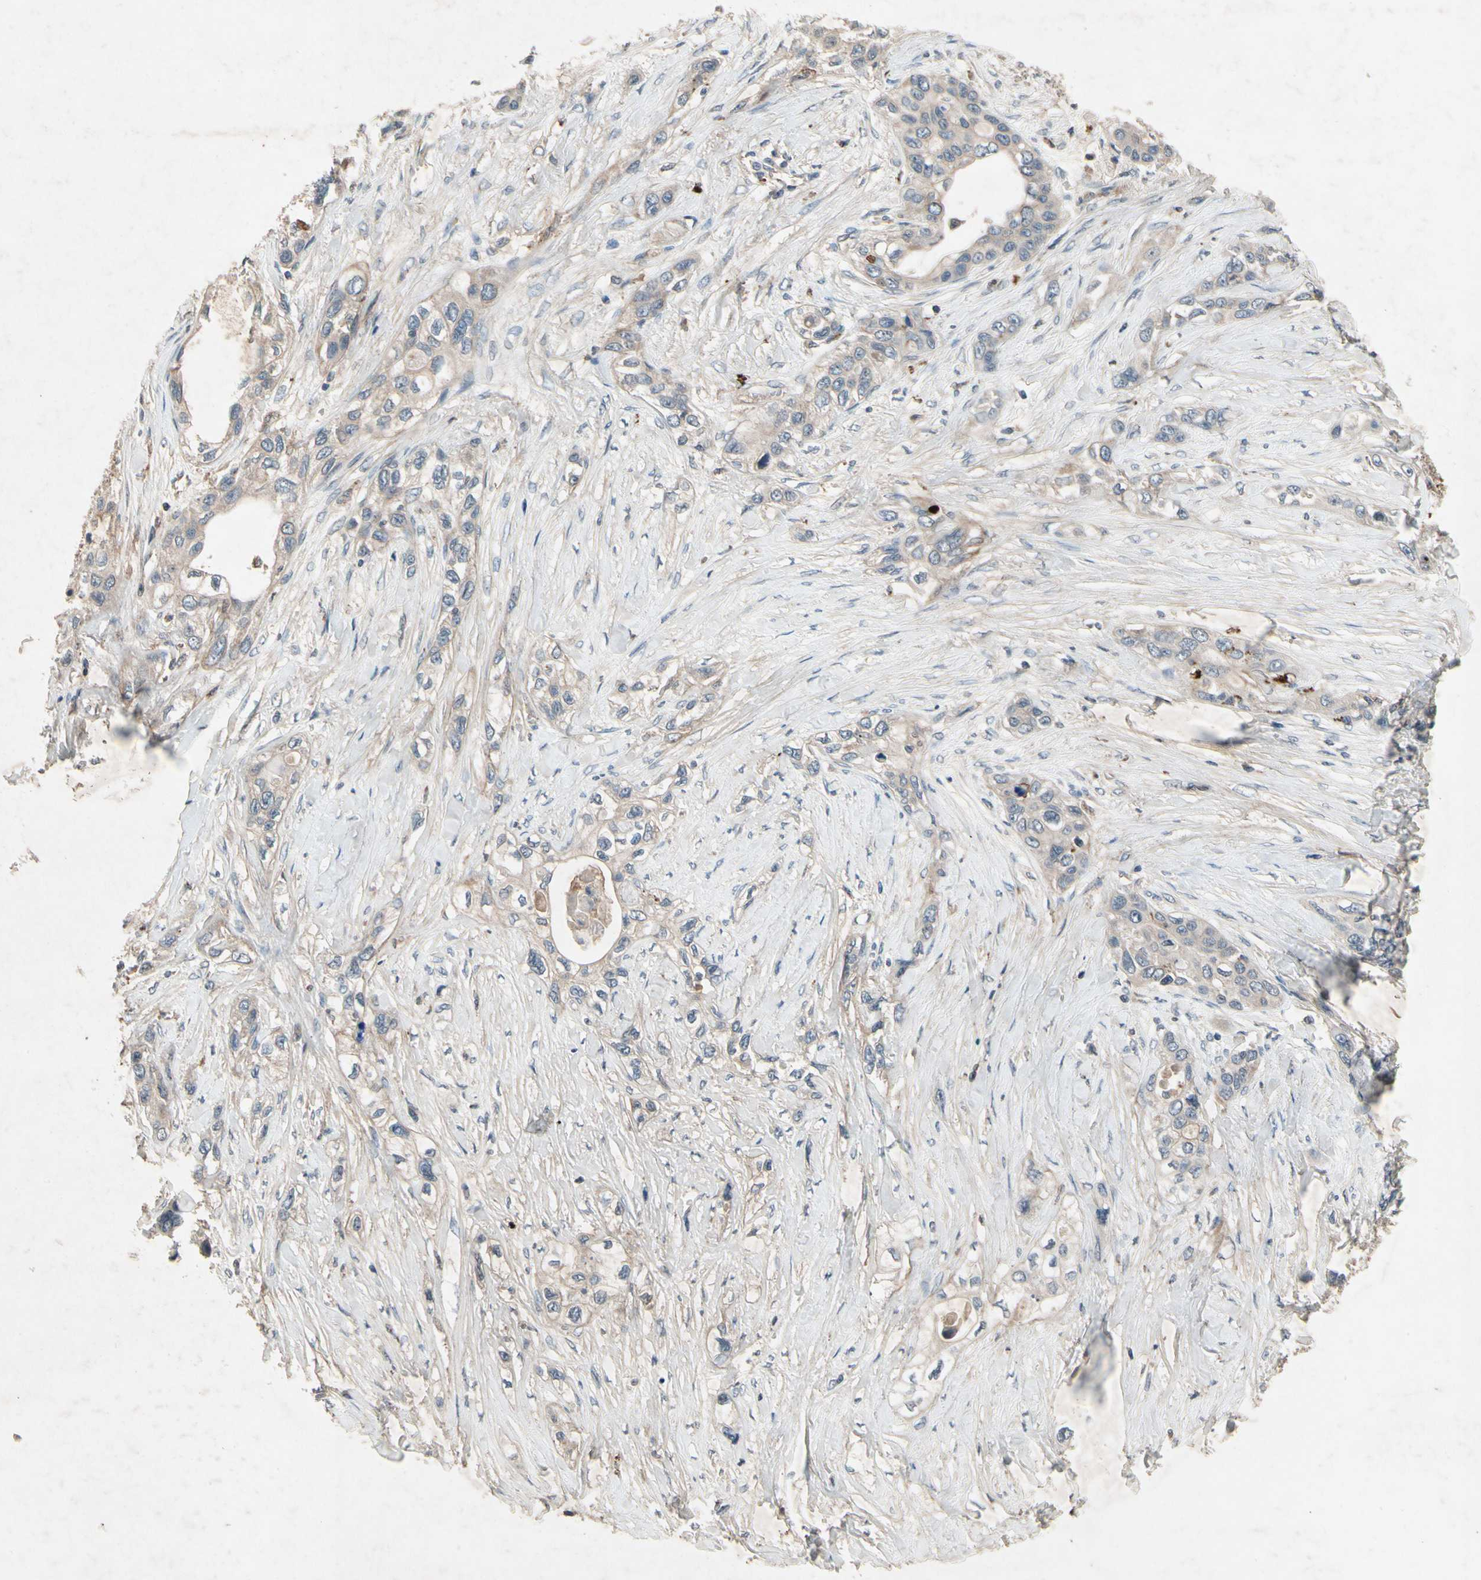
{"staining": {"intensity": "weak", "quantity": ">75%", "location": "cytoplasmic/membranous"}, "tissue": "pancreatic cancer", "cell_type": "Tumor cells", "image_type": "cancer", "snomed": [{"axis": "morphology", "description": "Adenocarcinoma, NOS"}, {"axis": "topography", "description": "Pancreas"}], "caption": "This image exhibits IHC staining of pancreatic cancer, with low weak cytoplasmic/membranous expression in approximately >75% of tumor cells.", "gene": "IL1RL1", "patient": {"sex": "female", "age": 70}}